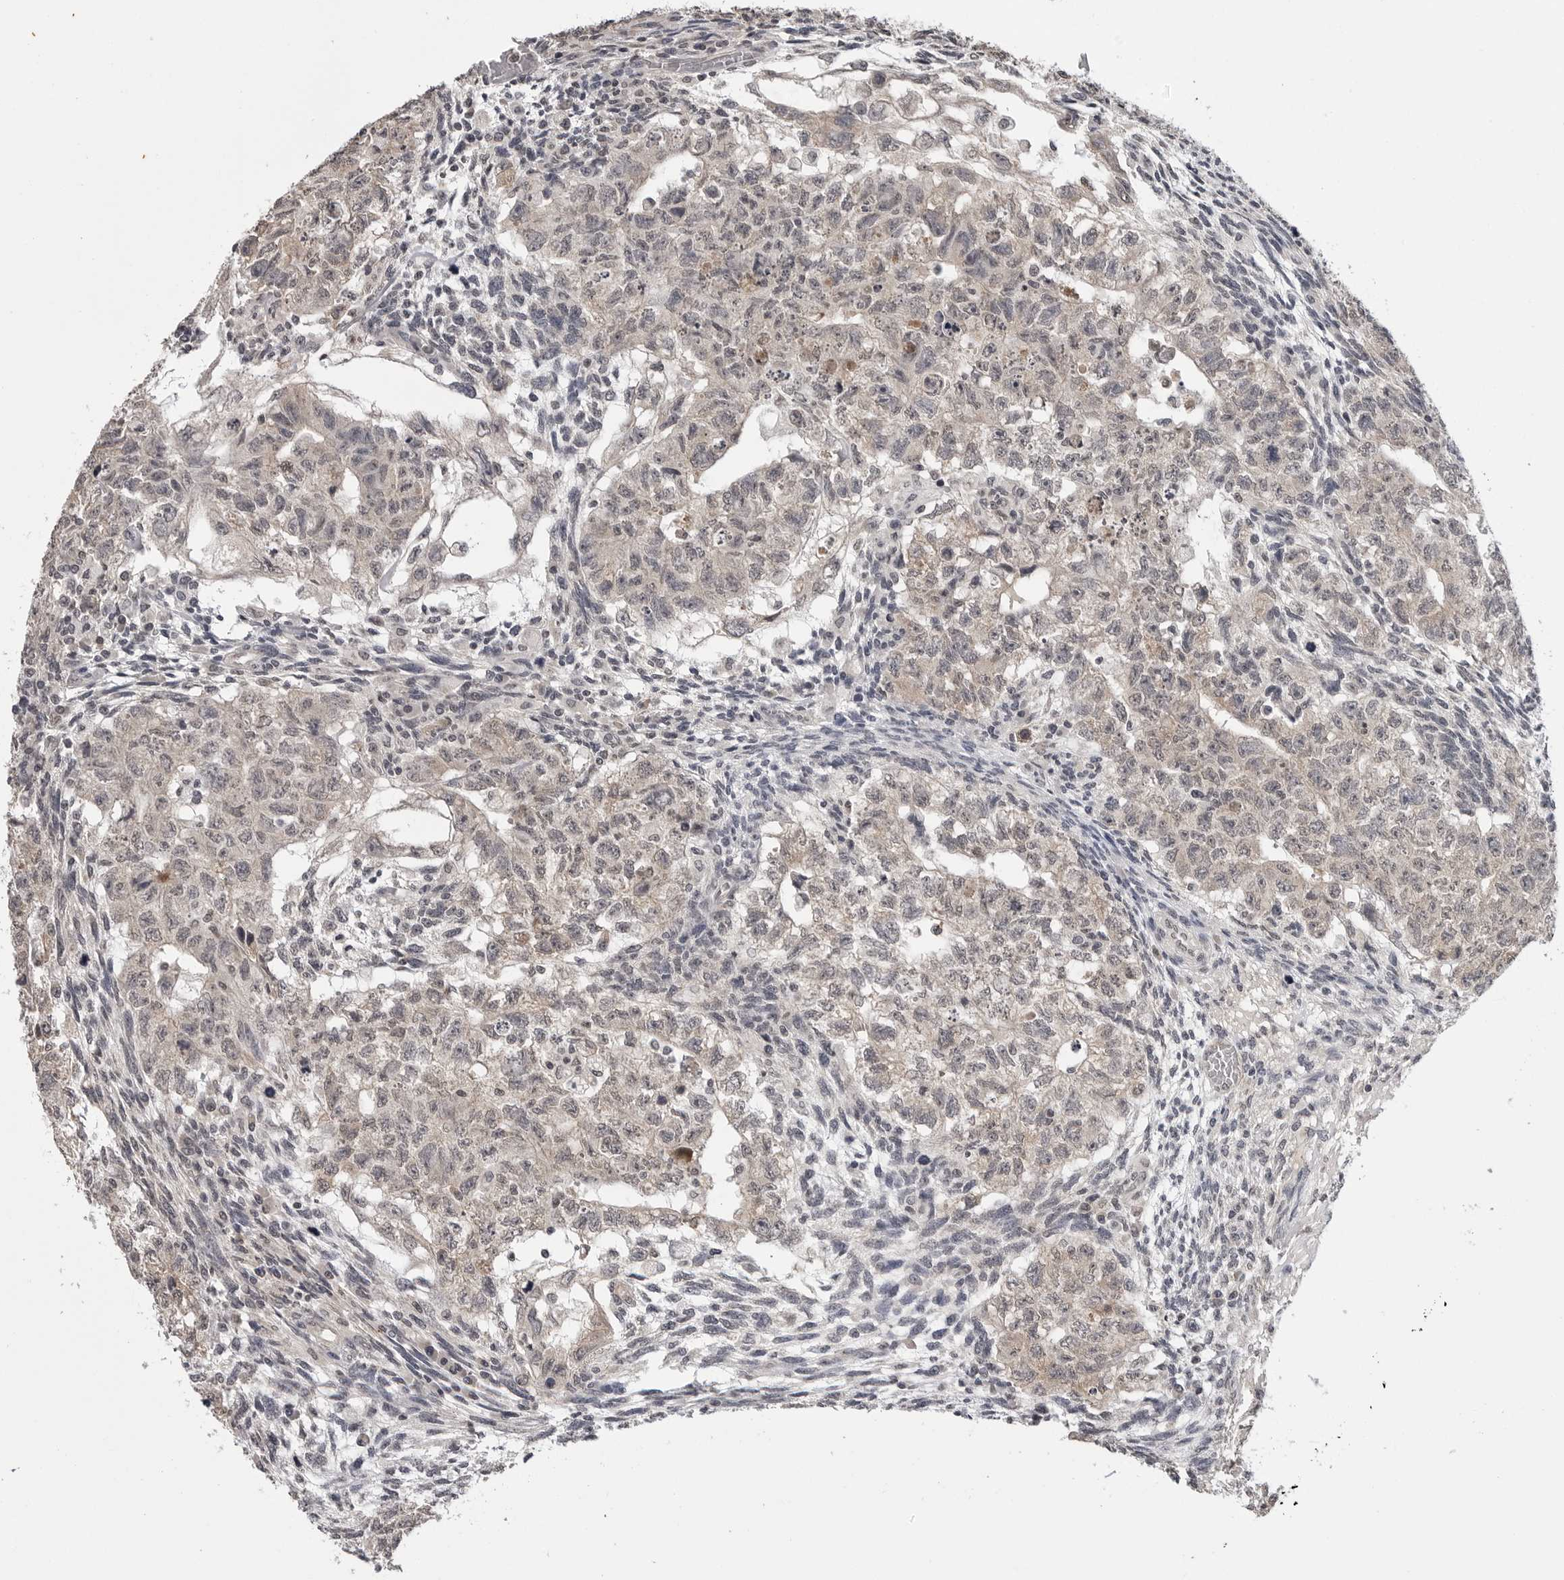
{"staining": {"intensity": "negative", "quantity": "none", "location": "none"}, "tissue": "testis cancer", "cell_type": "Tumor cells", "image_type": "cancer", "snomed": [{"axis": "morphology", "description": "Normal tissue, NOS"}, {"axis": "morphology", "description": "Carcinoma, Embryonal, NOS"}, {"axis": "topography", "description": "Testis"}], "caption": "DAB immunohistochemical staining of human testis cancer (embryonal carcinoma) displays no significant positivity in tumor cells. Nuclei are stained in blue.", "gene": "CDK20", "patient": {"sex": "male", "age": 36}}